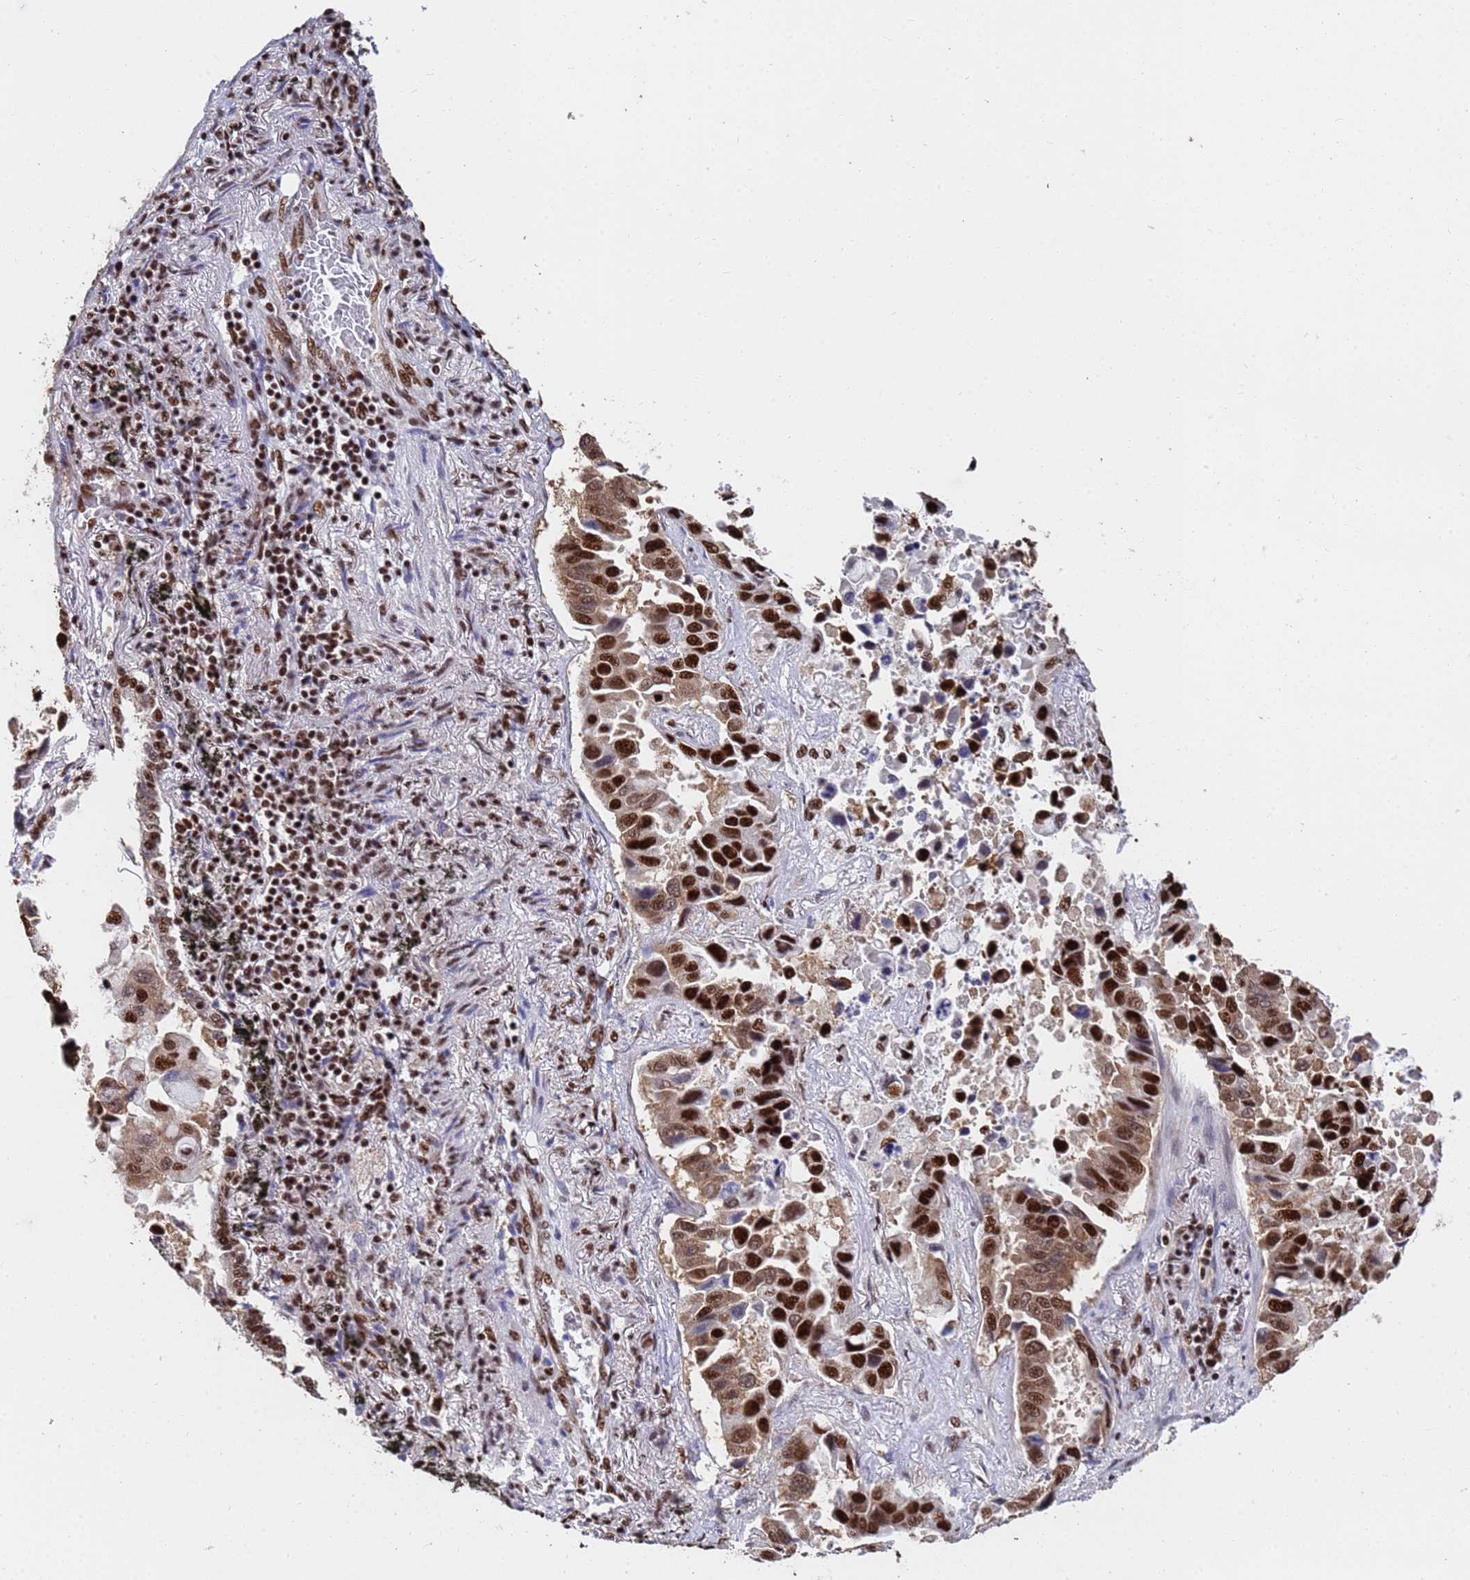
{"staining": {"intensity": "strong", "quantity": ">75%", "location": "nuclear"}, "tissue": "lung cancer", "cell_type": "Tumor cells", "image_type": "cancer", "snomed": [{"axis": "morphology", "description": "Adenocarcinoma, NOS"}, {"axis": "topography", "description": "Lung"}], "caption": "High-magnification brightfield microscopy of lung cancer stained with DAB (3,3'-diaminobenzidine) (brown) and counterstained with hematoxylin (blue). tumor cells exhibit strong nuclear staining is appreciated in approximately>75% of cells. The protein of interest is stained brown, and the nuclei are stained in blue (DAB (3,3'-diaminobenzidine) IHC with brightfield microscopy, high magnification).", "gene": "SF3B2", "patient": {"sex": "male", "age": 64}}